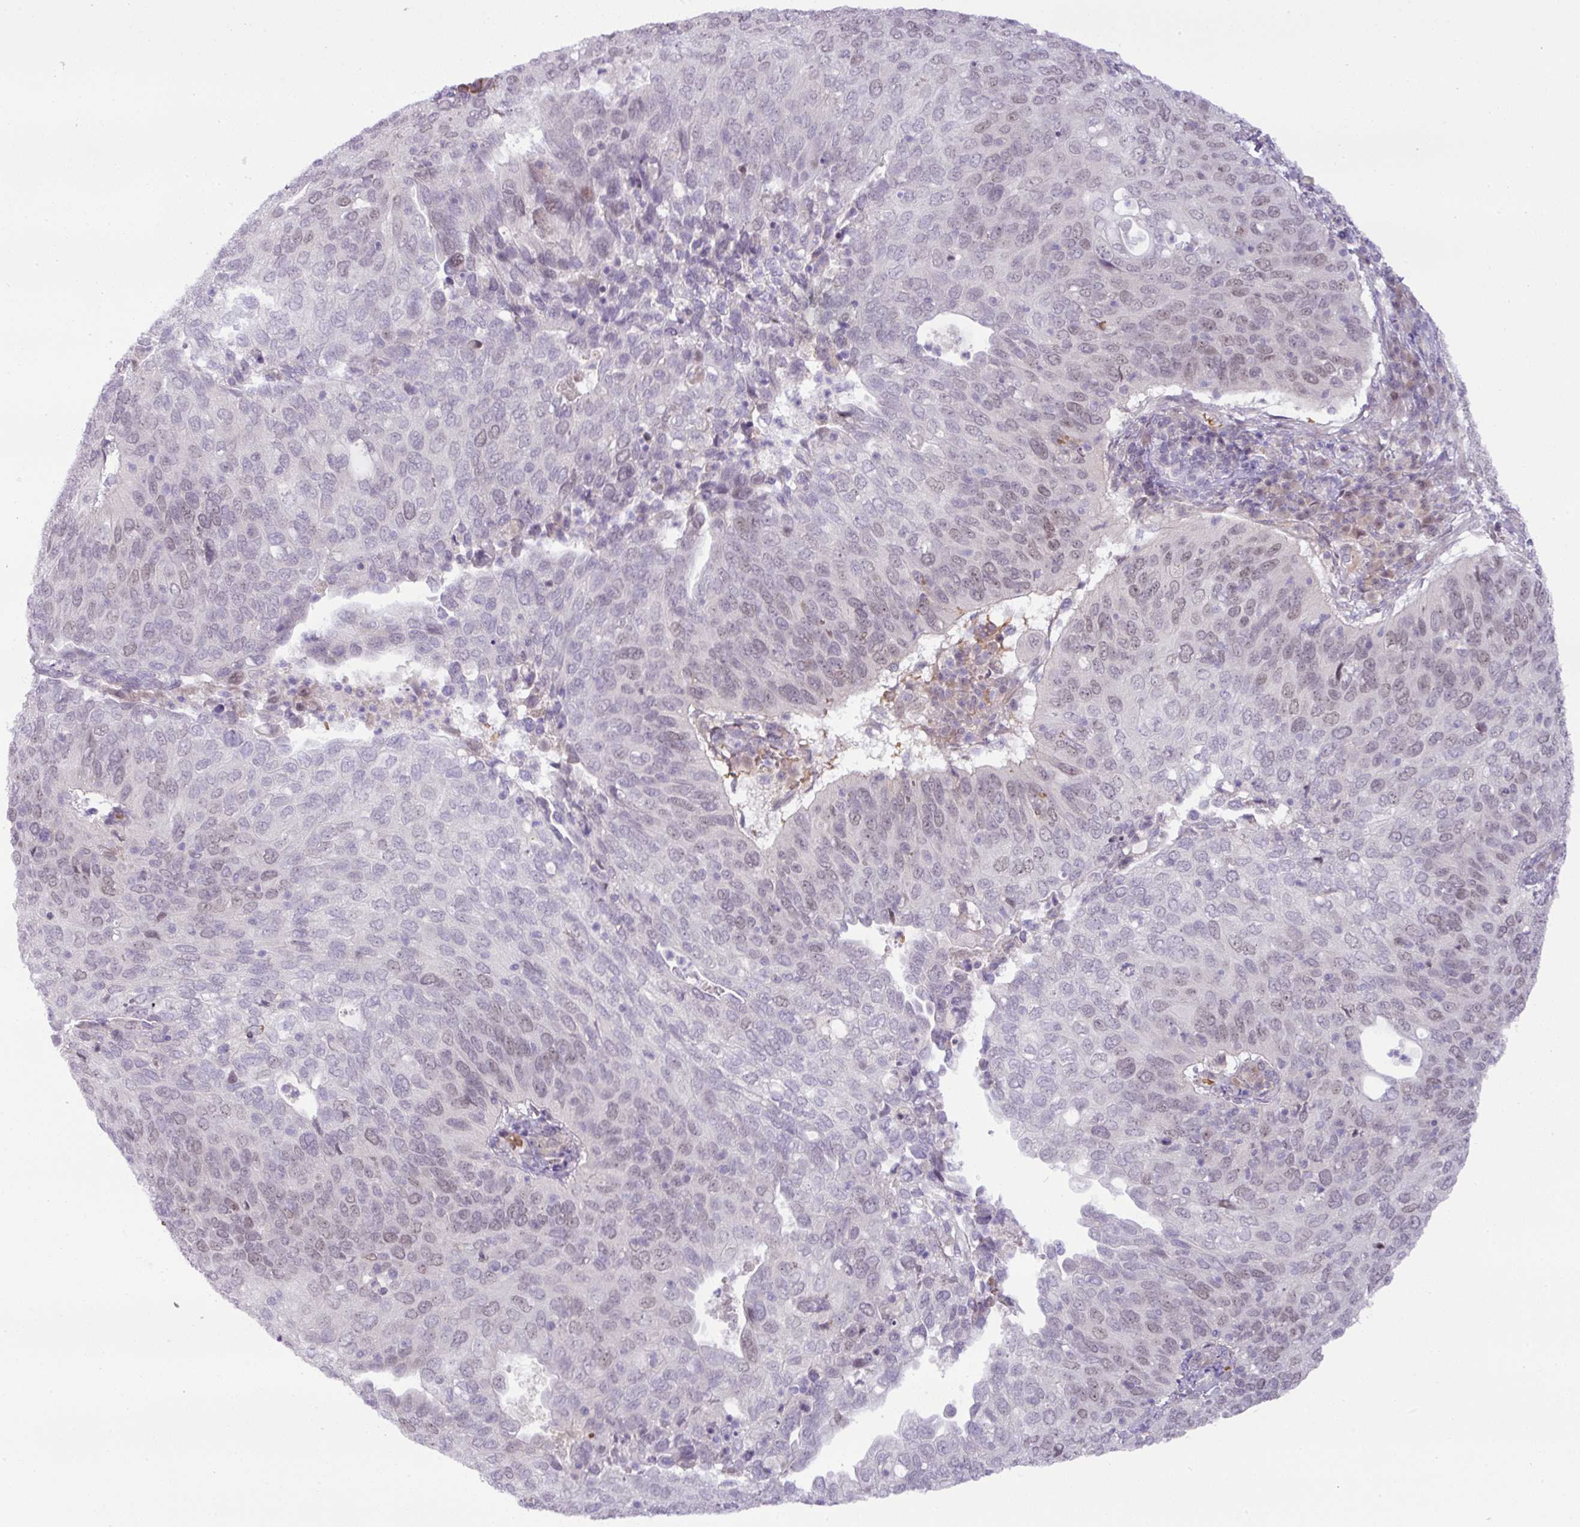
{"staining": {"intensity": "weak", "quantity": "<25%", "location": "nuclear"}, "tissue": "cervical cancer", "cell_type": "Tumor cells", "image_type": "cancer", "snomed": [{"axis": "morphology", "description": "Squamous cell carcinoma, NOS"}, {"axis": "topography", "description": "Cervix"}], "caption": "Tumor cells show no significant positivity in cervical cancer (squamous cell carcinoma).", "gene": "PARP2", "patient": {"sex": "female", "age": 36}}